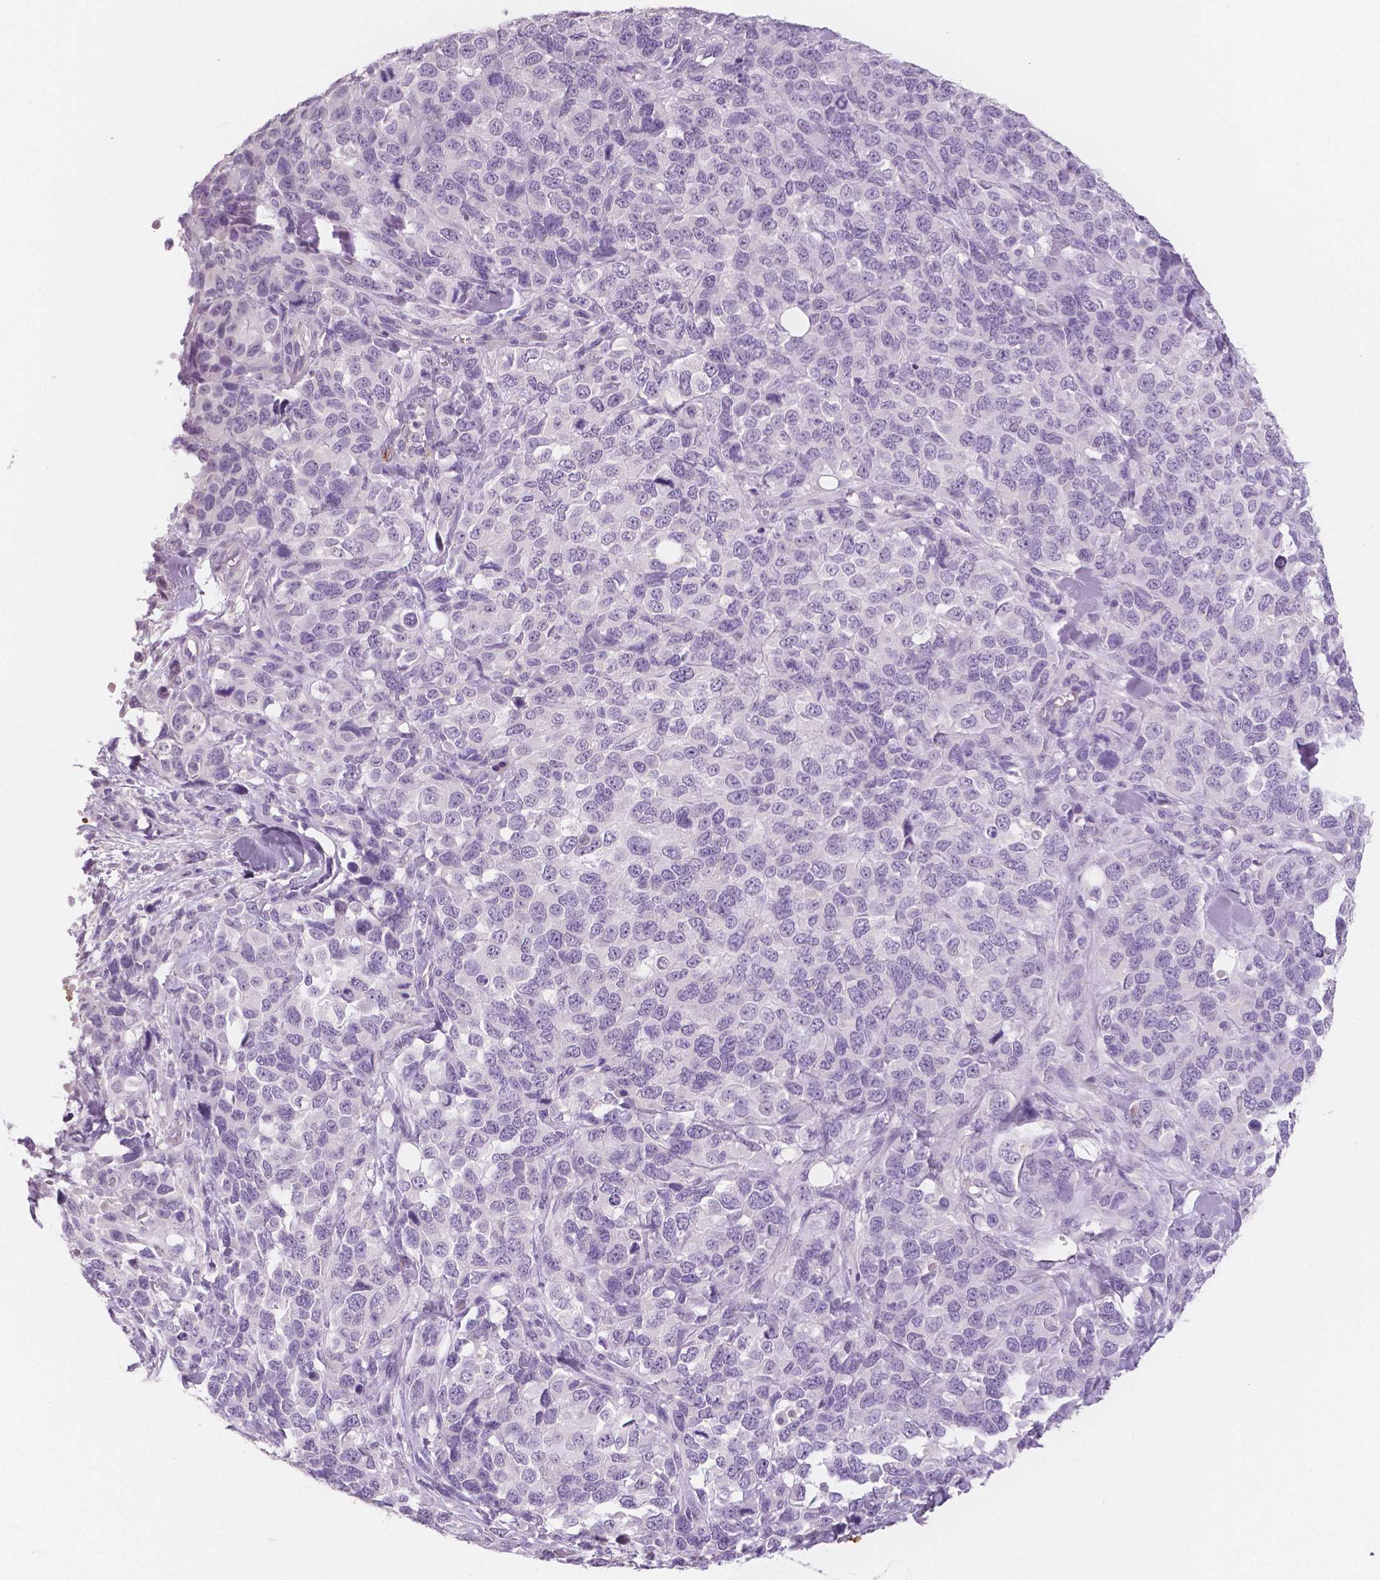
{"staining": {"intensity": "negative", "quantity": "none", "location": "none"}, "tissue": "melanoma", "cell_type": "Tumor cells", "image_type": "cancer", "snomed": [{"axis": "morphology", "description": "Malignant melanoma, Metastatic site"}, {"axis": "topography", "description": "Skin"}], "caption": "This is an IHC image of human malignant melanoma (metastatic site). There is no staining in tumor cells.", "gene": "TSPAN7", "patient": {"sex": "male", "age": 84}}